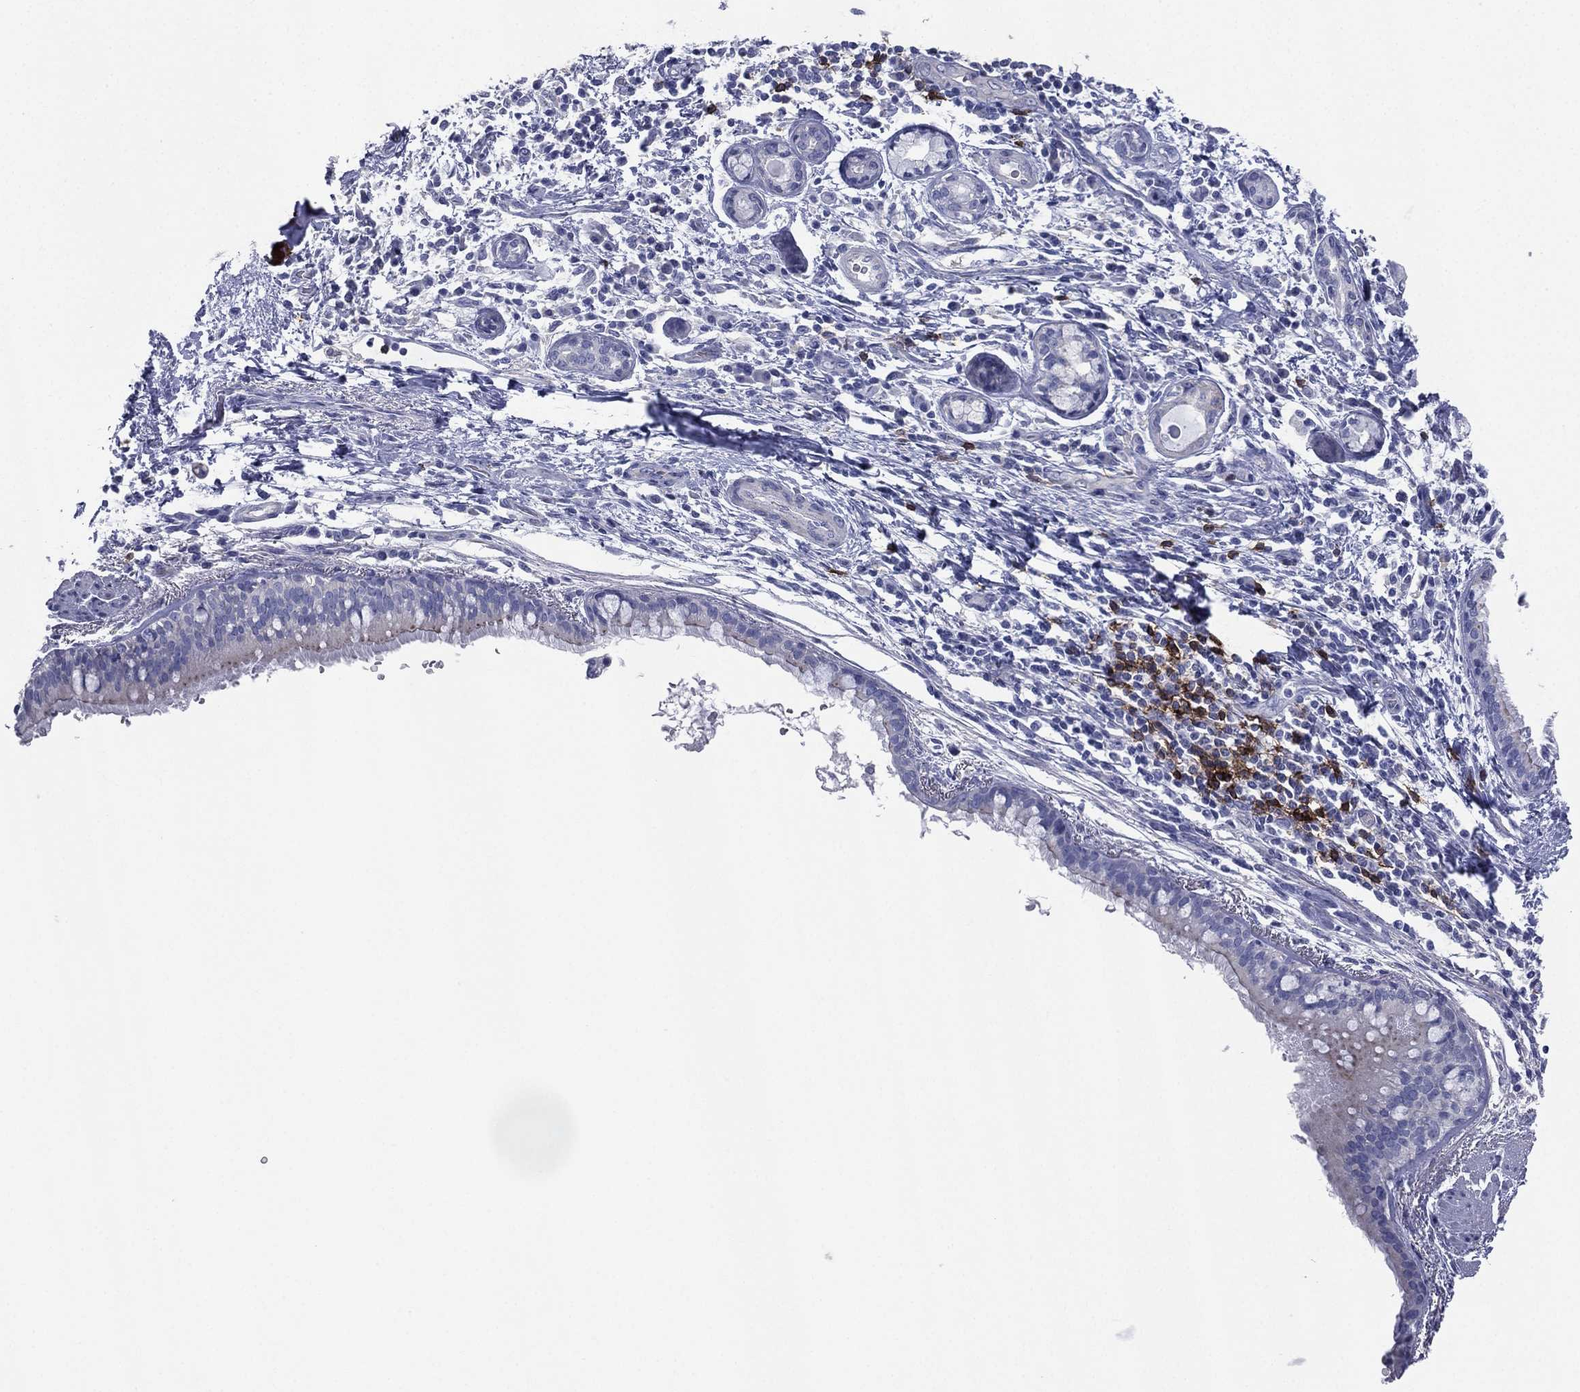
{"staining": {"intensity": "negative", "quantity": "none", "location": "none"}, "tissue": "bronchus", "cell_type": "Respiratory epithelial cells", "image_type": "normal", "snomed": [{"axis": "morphology", "description": "Normal tissue, NOS"}, {"axis": "morphology", "description": "Squamous cell carcinoma, NOS"}, {"axis": "topography", "description": "Bronchus"}, {"axis": "topography", "description": "Lung"}], "caption": "DAB (3,3'-diaminobenzidine) immunohistochemical staining of benign bronchus shows no significant staining in respiratory epithelial cells. (Brightfield microscopy of DAB immunohistochemistry at high magnification).", "gene": "FCER2", "patient": {"sex": "male", "age": 69}}